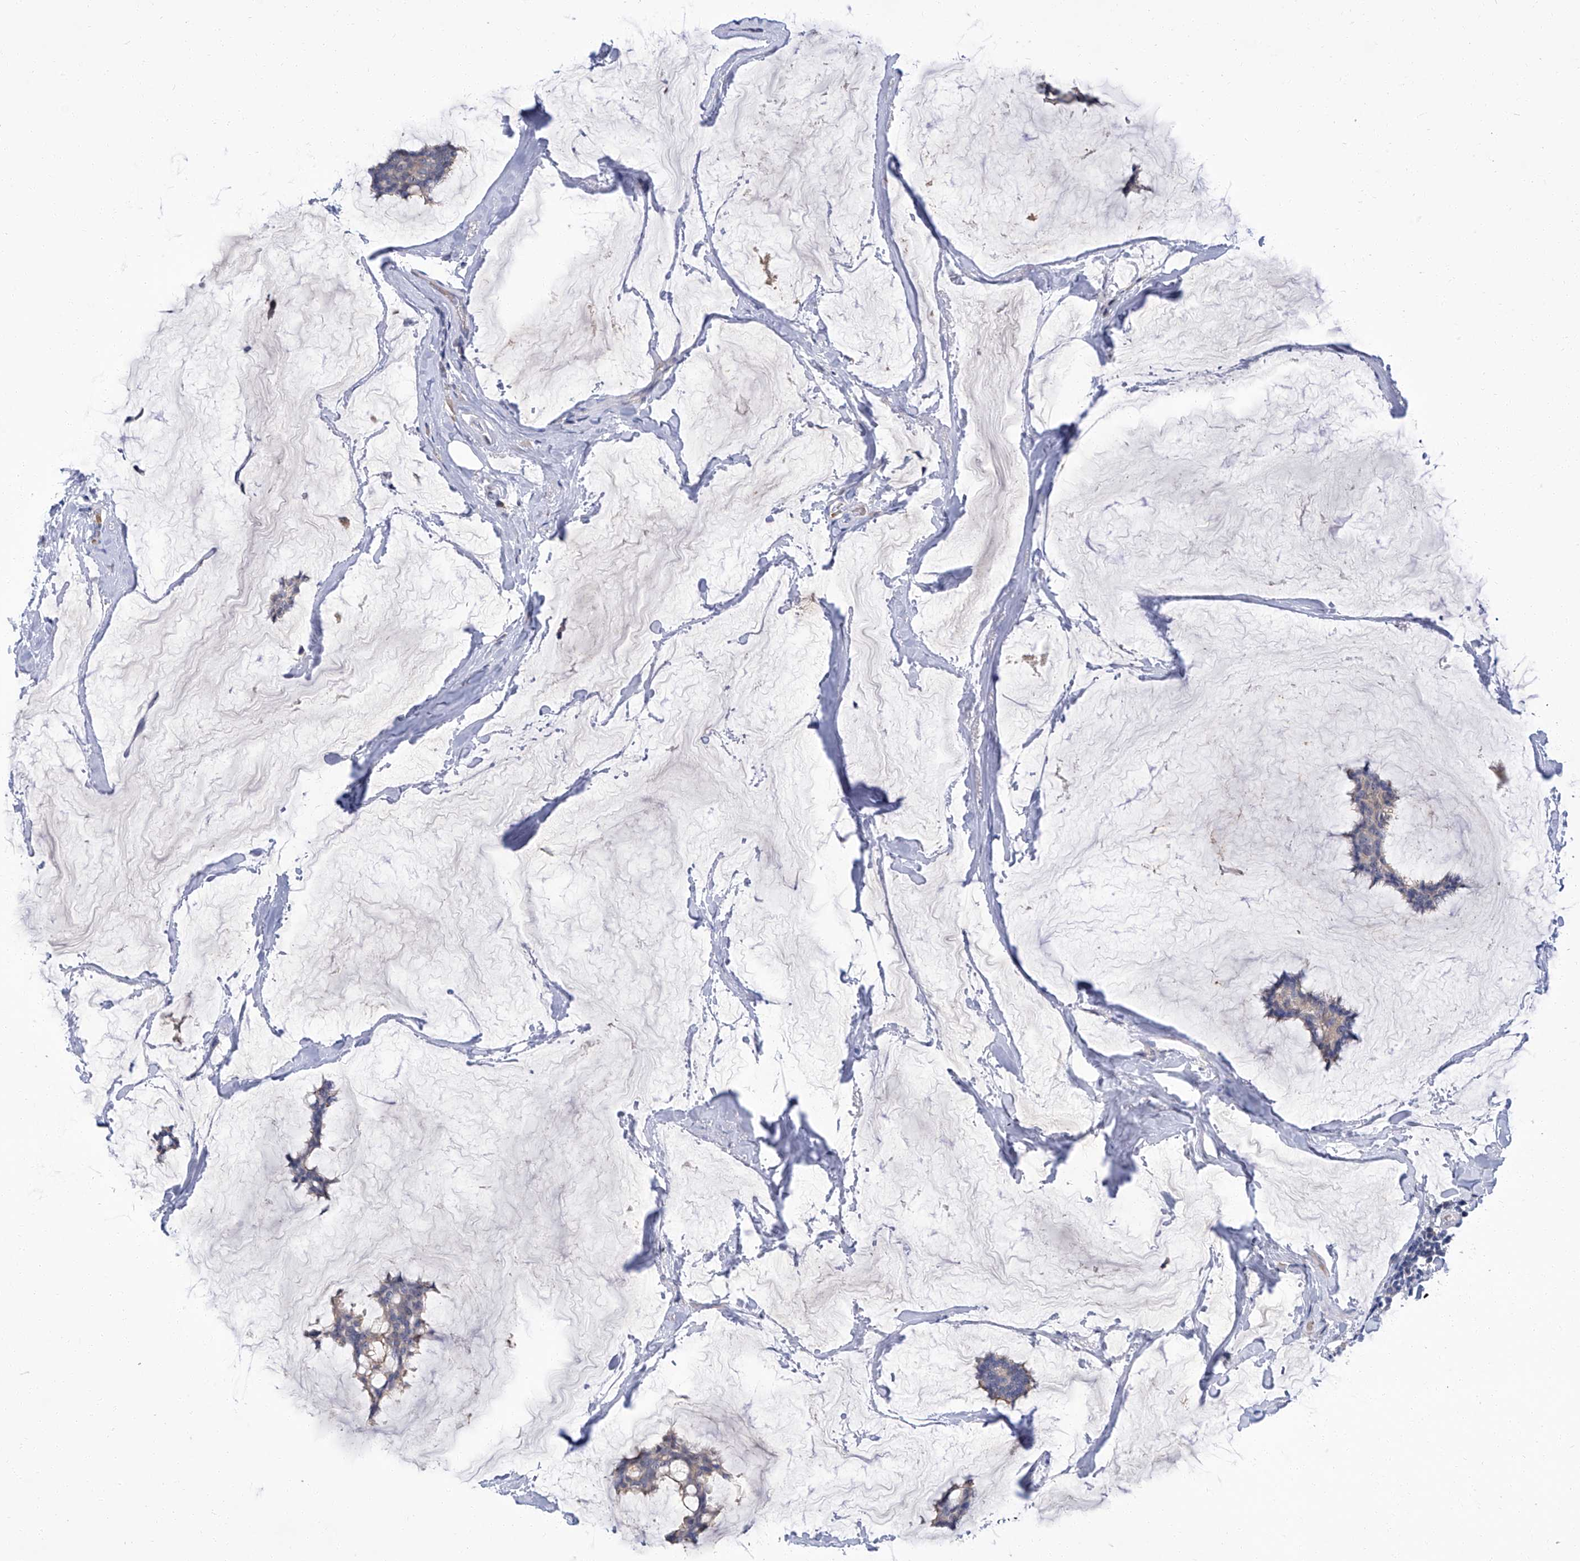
{"staining": {"intensity": "negative", "quantity": "none", "location": "none"}, "tissue": "breast cancer", "cell_type": "Tumor cells", "image_type": "cancer", "snomed": [{"axis": "morphology", "description": "Duct carcinoma"}, {"axis": "topography", "description": "Breast"}], "caption": "Immunohistochemistry micrograph of neoplastic tissue: human infiltrating ductal carcinoma (breast) stained with DAB (3,3'-diaminobenzidine) shows no significant protein expression in tumor cells.", "gene": "PARD3", "patient": {"sex": "female", "age": 93}}